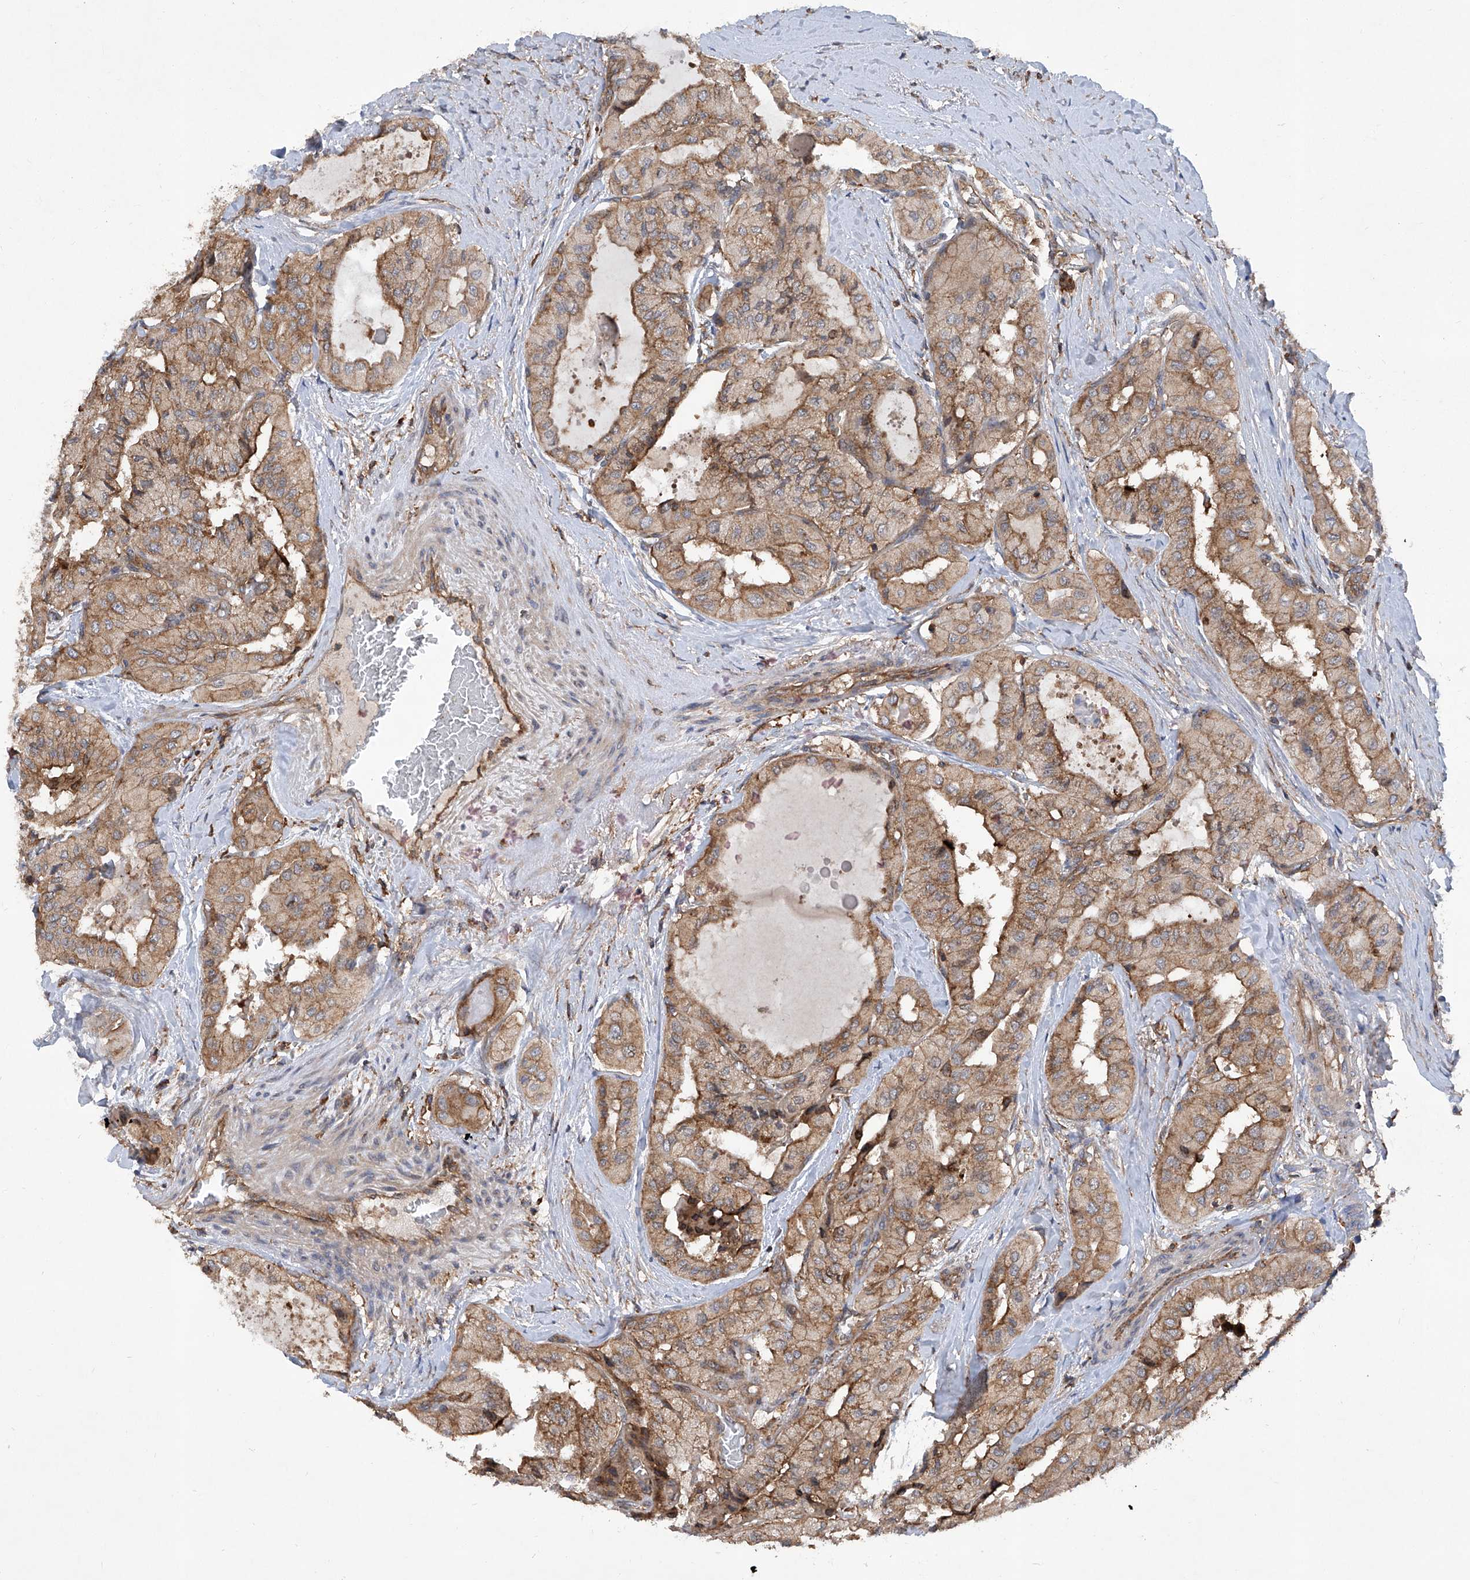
{"staining": {"intensity": "moderate", "quantity": ">75%", "location": "cytoplasmic/membranous"}, "tissue": "thyroid cancer", "cell_type": "Tumor cells", "image_type": "cancer", "snomed": [{"axis": "morphology", "description": "Papillary adenocarcinoma, NOS"}, {"axis": "topography", "description": "Thyroid gland"}], "caption": "Tumor cells exhibit medium levels of moderate cytoplasmic/membranous positivity in about >75% of cells in thyroid cancer.", "gene": "SMAP1", "patient": {"sex": "female", "age": 59}}